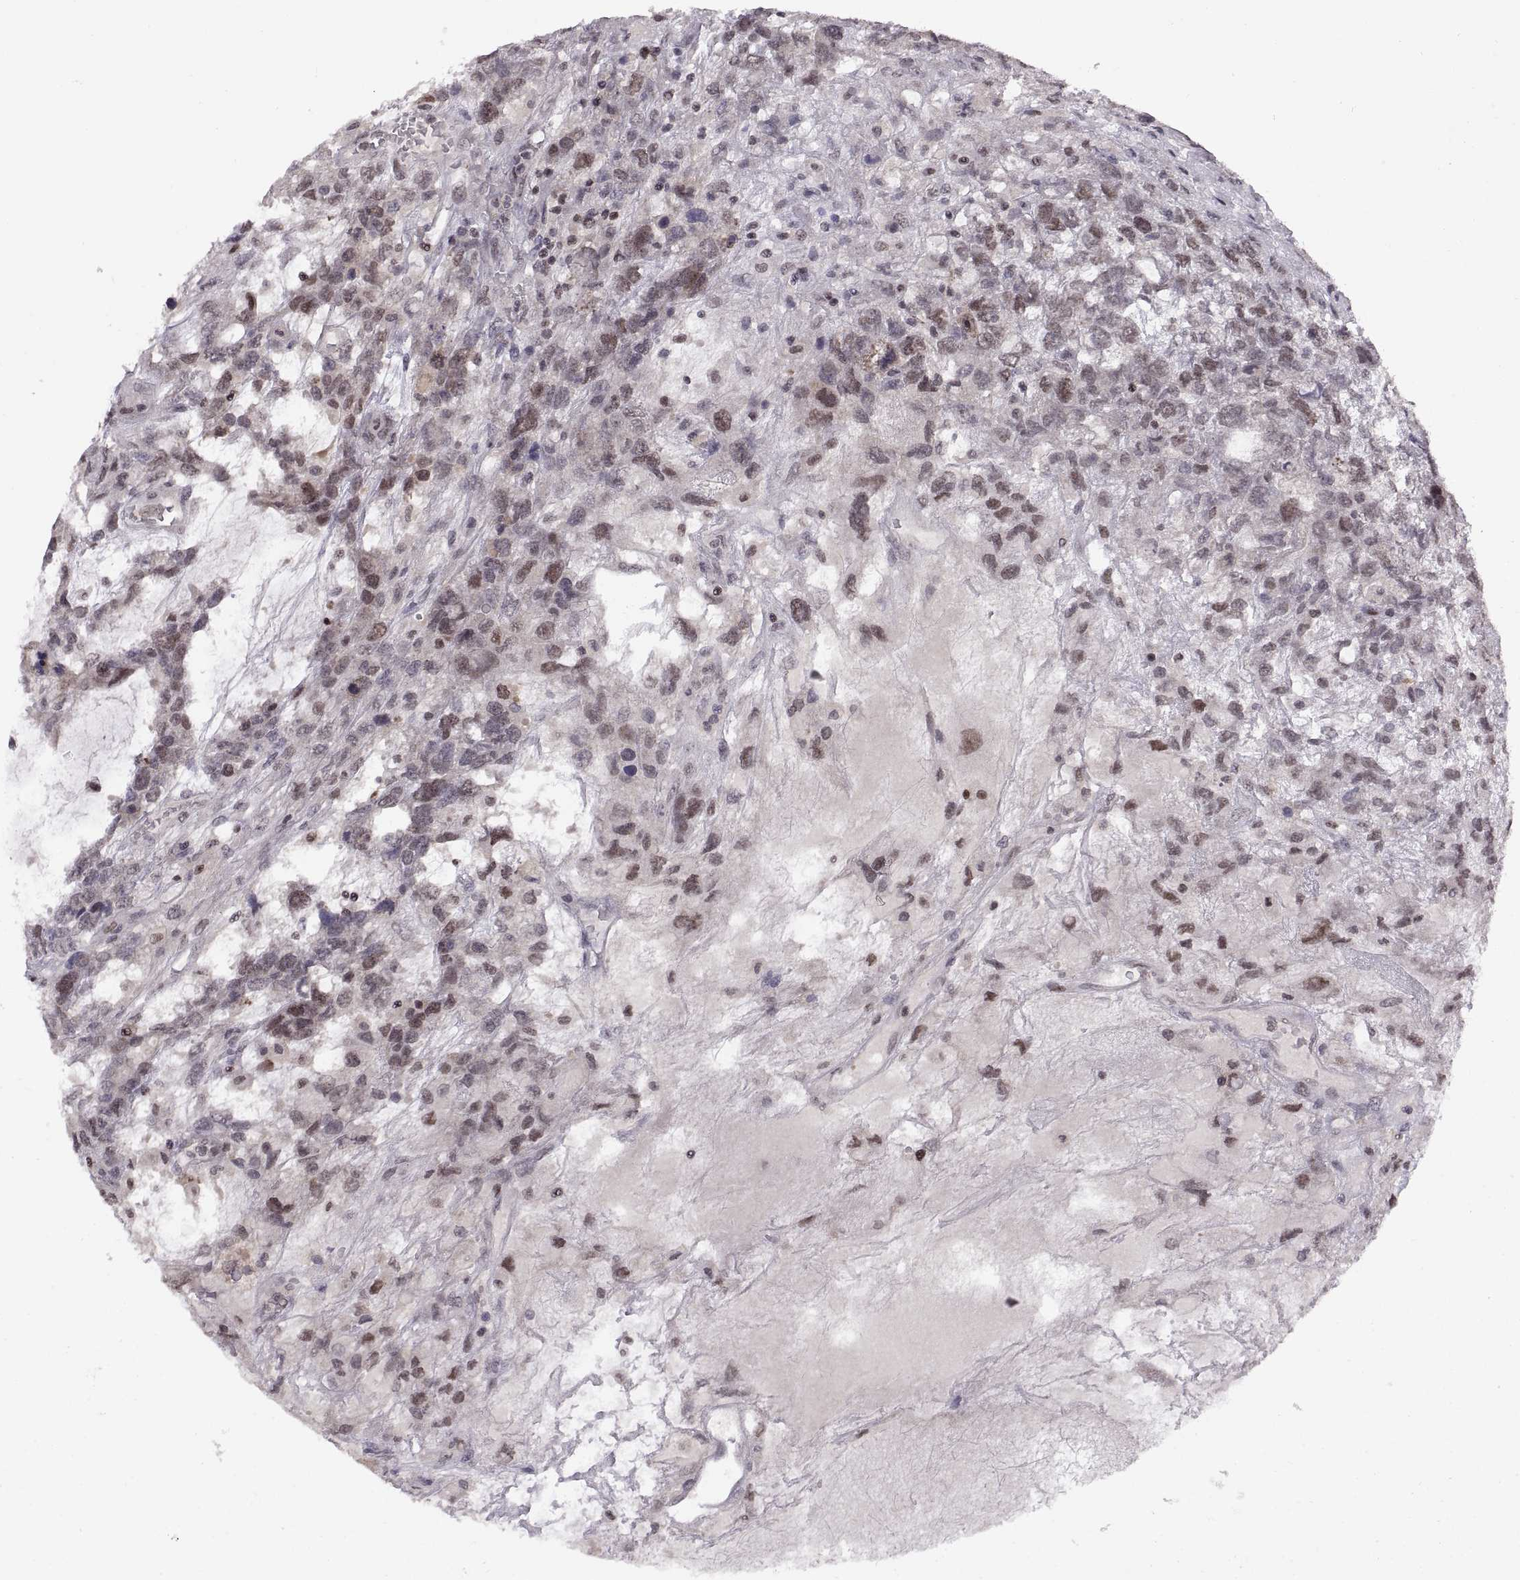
{"staining": {"intensity": "weak", "quantity": "25%-75%", "location": "nuclear"}, "tissue": "testis cancer", "cell_type": "Tumor cells", "image_type": "cancer", "snomed": [{"axis": "morphology", "description": "Seminoma, NOS"}, {"axis": "topography", "description": "Testis"}], "caption": "Testis cancer (seminoma) was stained to show a protein in brown. There is low levels of weak nuclear positivity in approximately 25%-75% of tumor cells. (Stains: DAB (3,3'-diaminobenzidine) in brown, nuclei in blue, Microscopy: brightfield microscopy at high magnification).", "gene": "CHFR", "patient": {"sex": "male", "age": 52}}